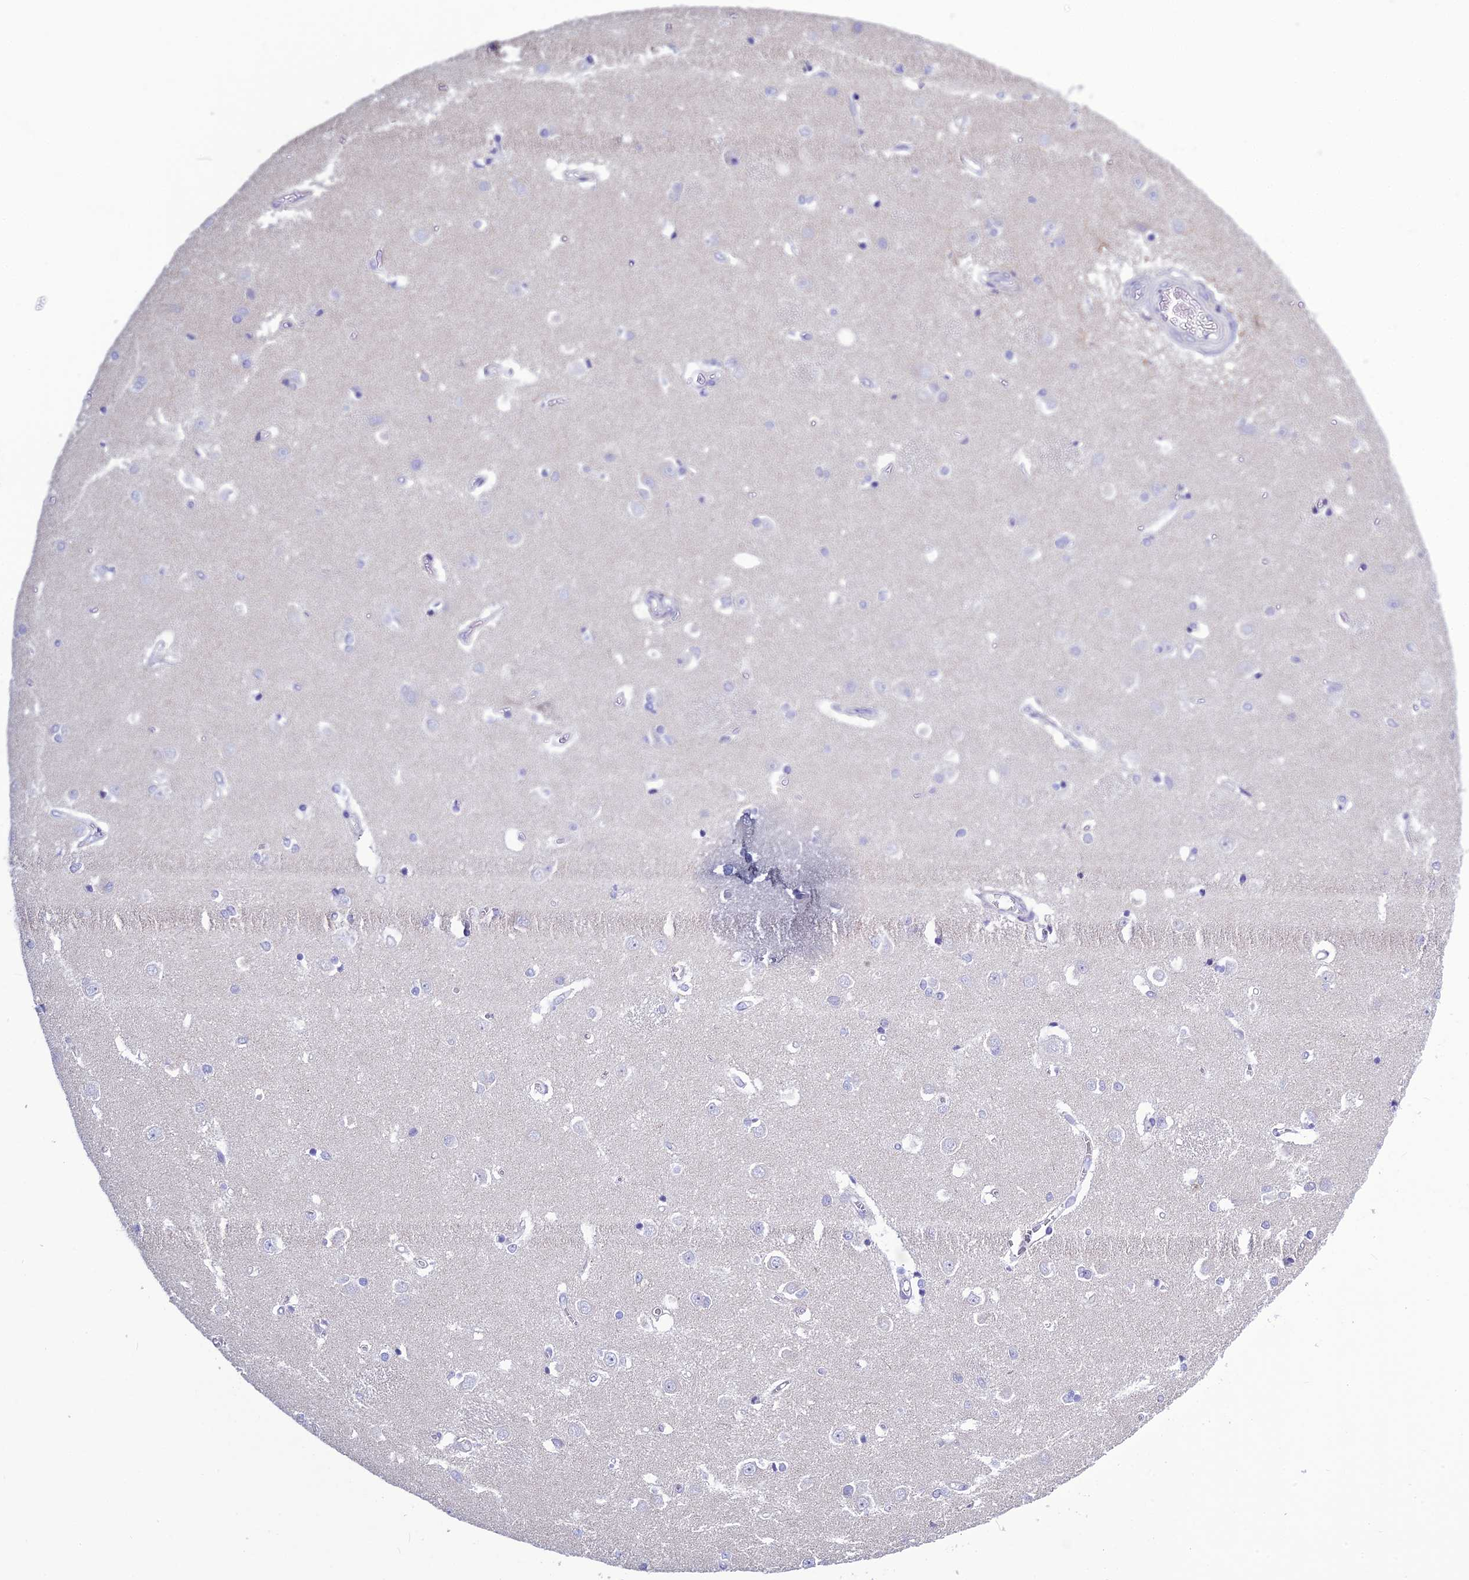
{"staining": {"intensity": "negative", "quantity": "none", "location": "none"}, "tissue": "caudate", "cell_type": "Glial cells", "image_type": "normal", "snomed": [{"axis": "morphology", "description": "Normal tissue, NOS"}, {"axis": "topography", "description": "Lateral ventricle wall"}], "caption": "A high-resolution micrograph shows IHC staining of normal caudate, which reveals no significant positivity in glial cells. The staining was performed using DAB to visualize the protein expression in brown, while the nuclei were stained in blue with hematoxylin (Magnification: 20x).", "gene": "BHMT2", "patient": {"sex": "male", "age": 37}}